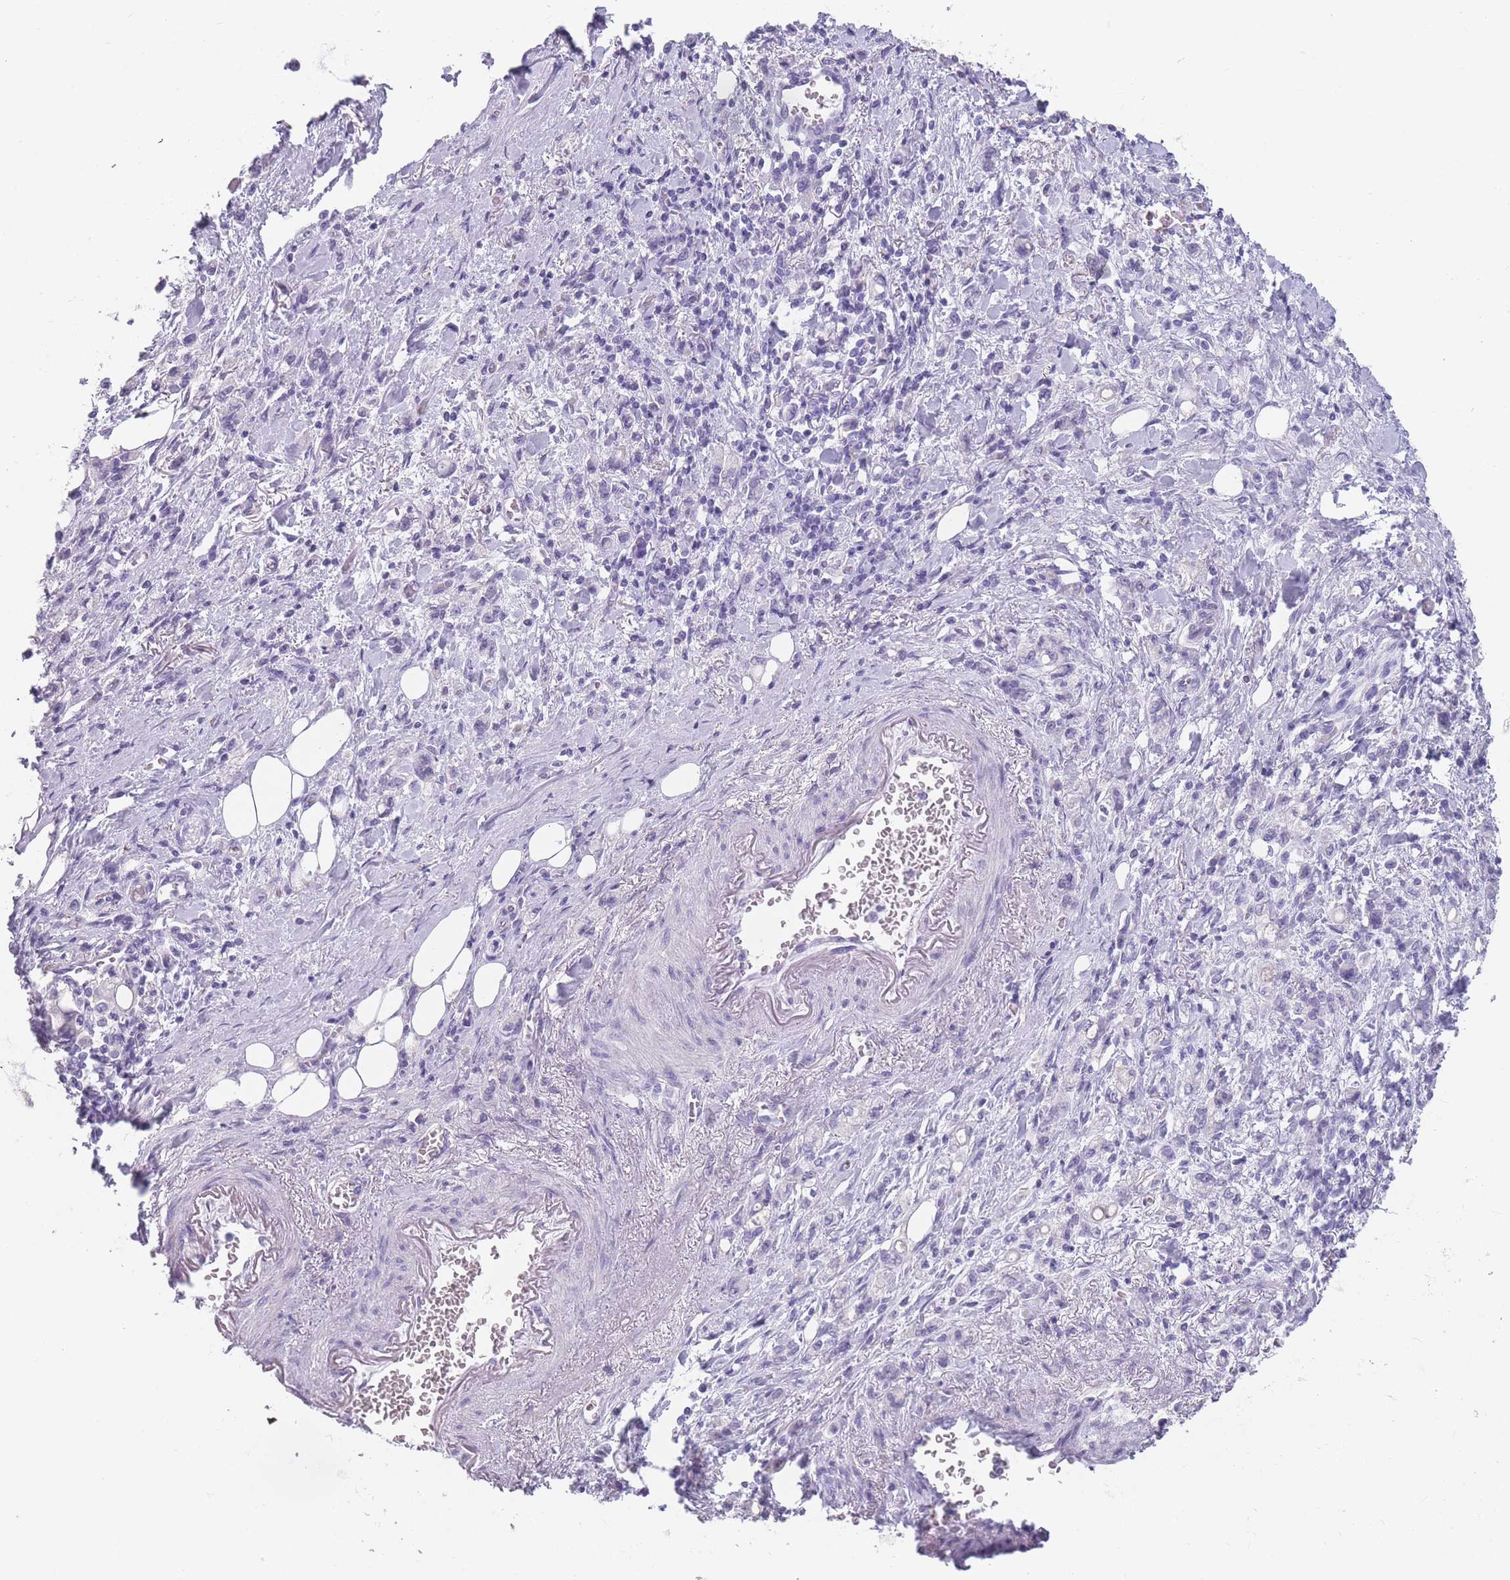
{"staining": {"intensity": "negative", "quantity": "none", "location": "none"}, "tissue": "stomach cancer", "cell_type": "Tumor cells", "image_type": "cancer", "snomed": [{"axis": "morphology", "description": "Adenocarcinoma, NOS"}, {"axis": "topography", "description": "Stomach"}], "caption": "The image displays no significant positivity in tumor cells of stomach cancer (adenocarcinoma). (DAB (3,3'-diaminobenzidine) immunohistochemistry with hematoxylin counter stain).", "gene": "CCNO", "patient": {"sex": "male", "age": 77}}